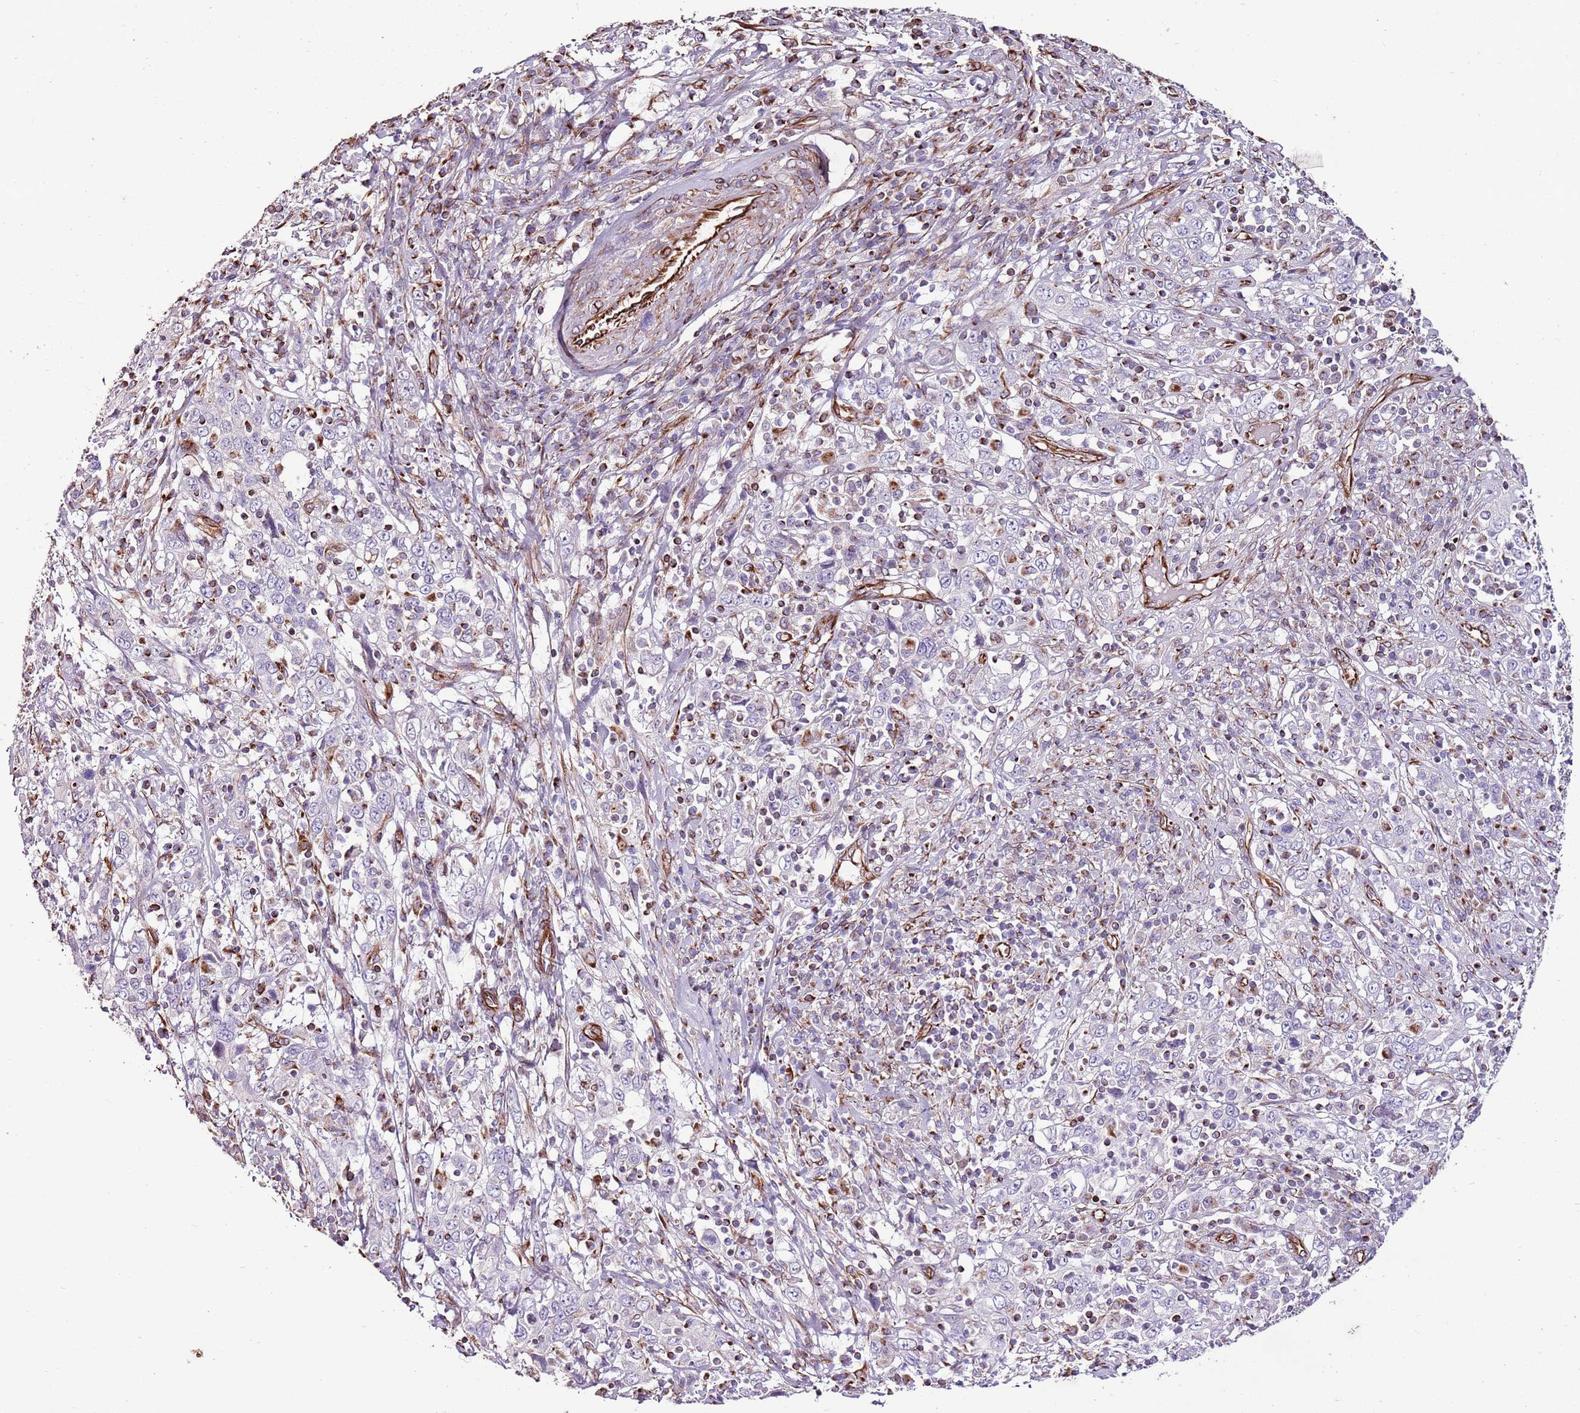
{"staining": {"intensity": "negative", "quantity": "none", "location": "none"}, "tissue": "cervical cancer", "cell_type": "Tumor cells", "image_type": "cancer", "snomed": [{"axis": "morphology", "description": "Squamous cell carcinoma, NOS"}, {"axis": "topography", "description": "Cervix"}], "caption": "The immunohistochemistry (IHC) photomicrograph has no significant expression in tumor cells of cervical cancer tissue. (Stains: DAB IHC with hematoxylin counter stain, Microscopy: brightfield microscopy at high magnification).", "gene": "ZNF786", "patient": {"sex": "female", "age": 46}}